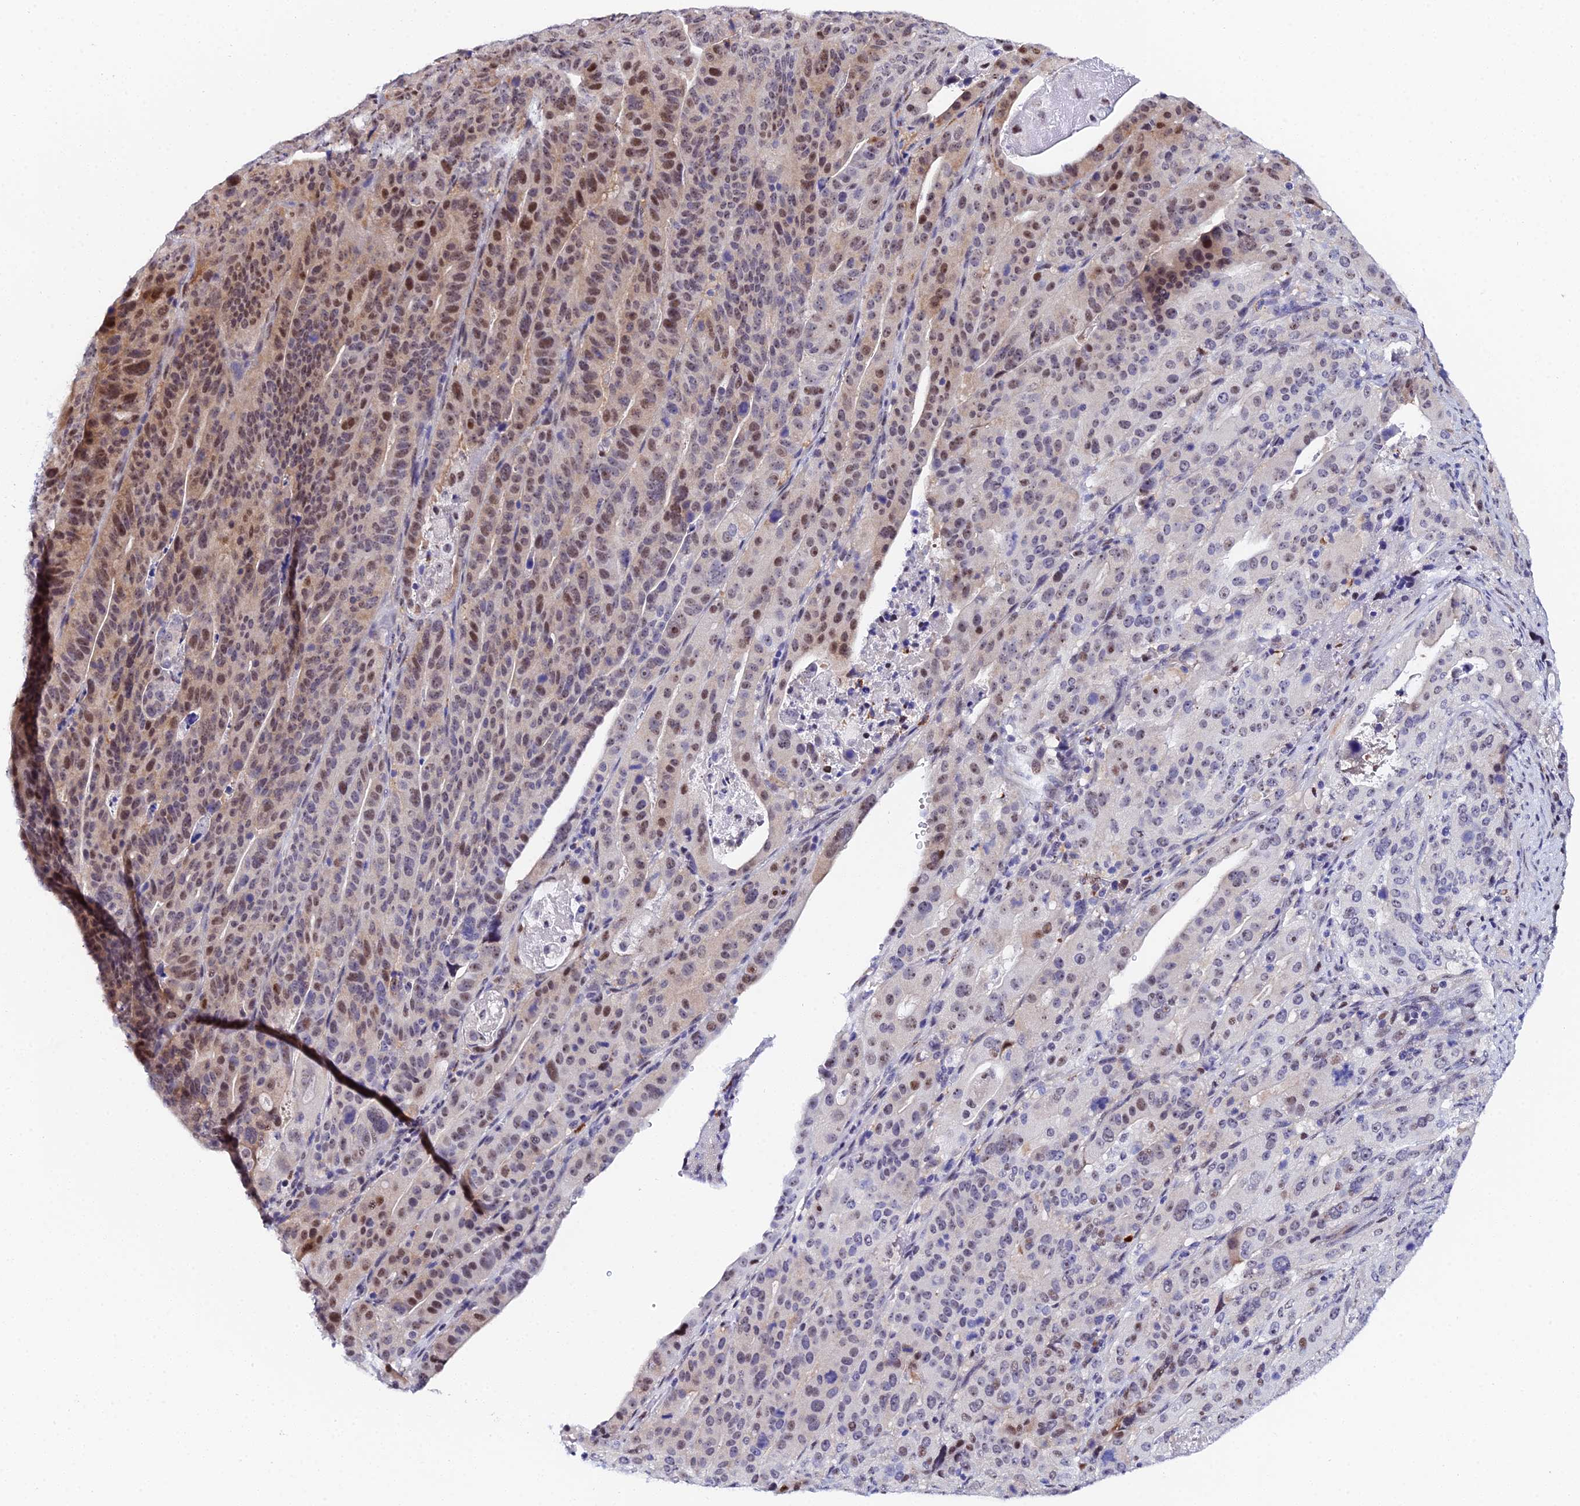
{"staining": {"intensity": "moderate", "quantity": "25%-75%", "location": "nuclear"}, "tissue": "stomach cancer", "cell_type": "Tumor cells", "image_type": "cancer", "snomed": [{"axis": "morphology", "description": "Adenocarcinoma, NOS"}, {"axis": "topography", "description": "Stomach"}], "caption": "Protein staining demonstrates moderate nuclear expression in about 25%-75% of tumor cells in stomach cancer (adenocarcinoma). Using DAB (brown) and hematoxylin (blue) stains, captured at high magnification using brightfield microscopy.", "gene": "TIFA", "patient": {"sex": "male", "age": 48}}